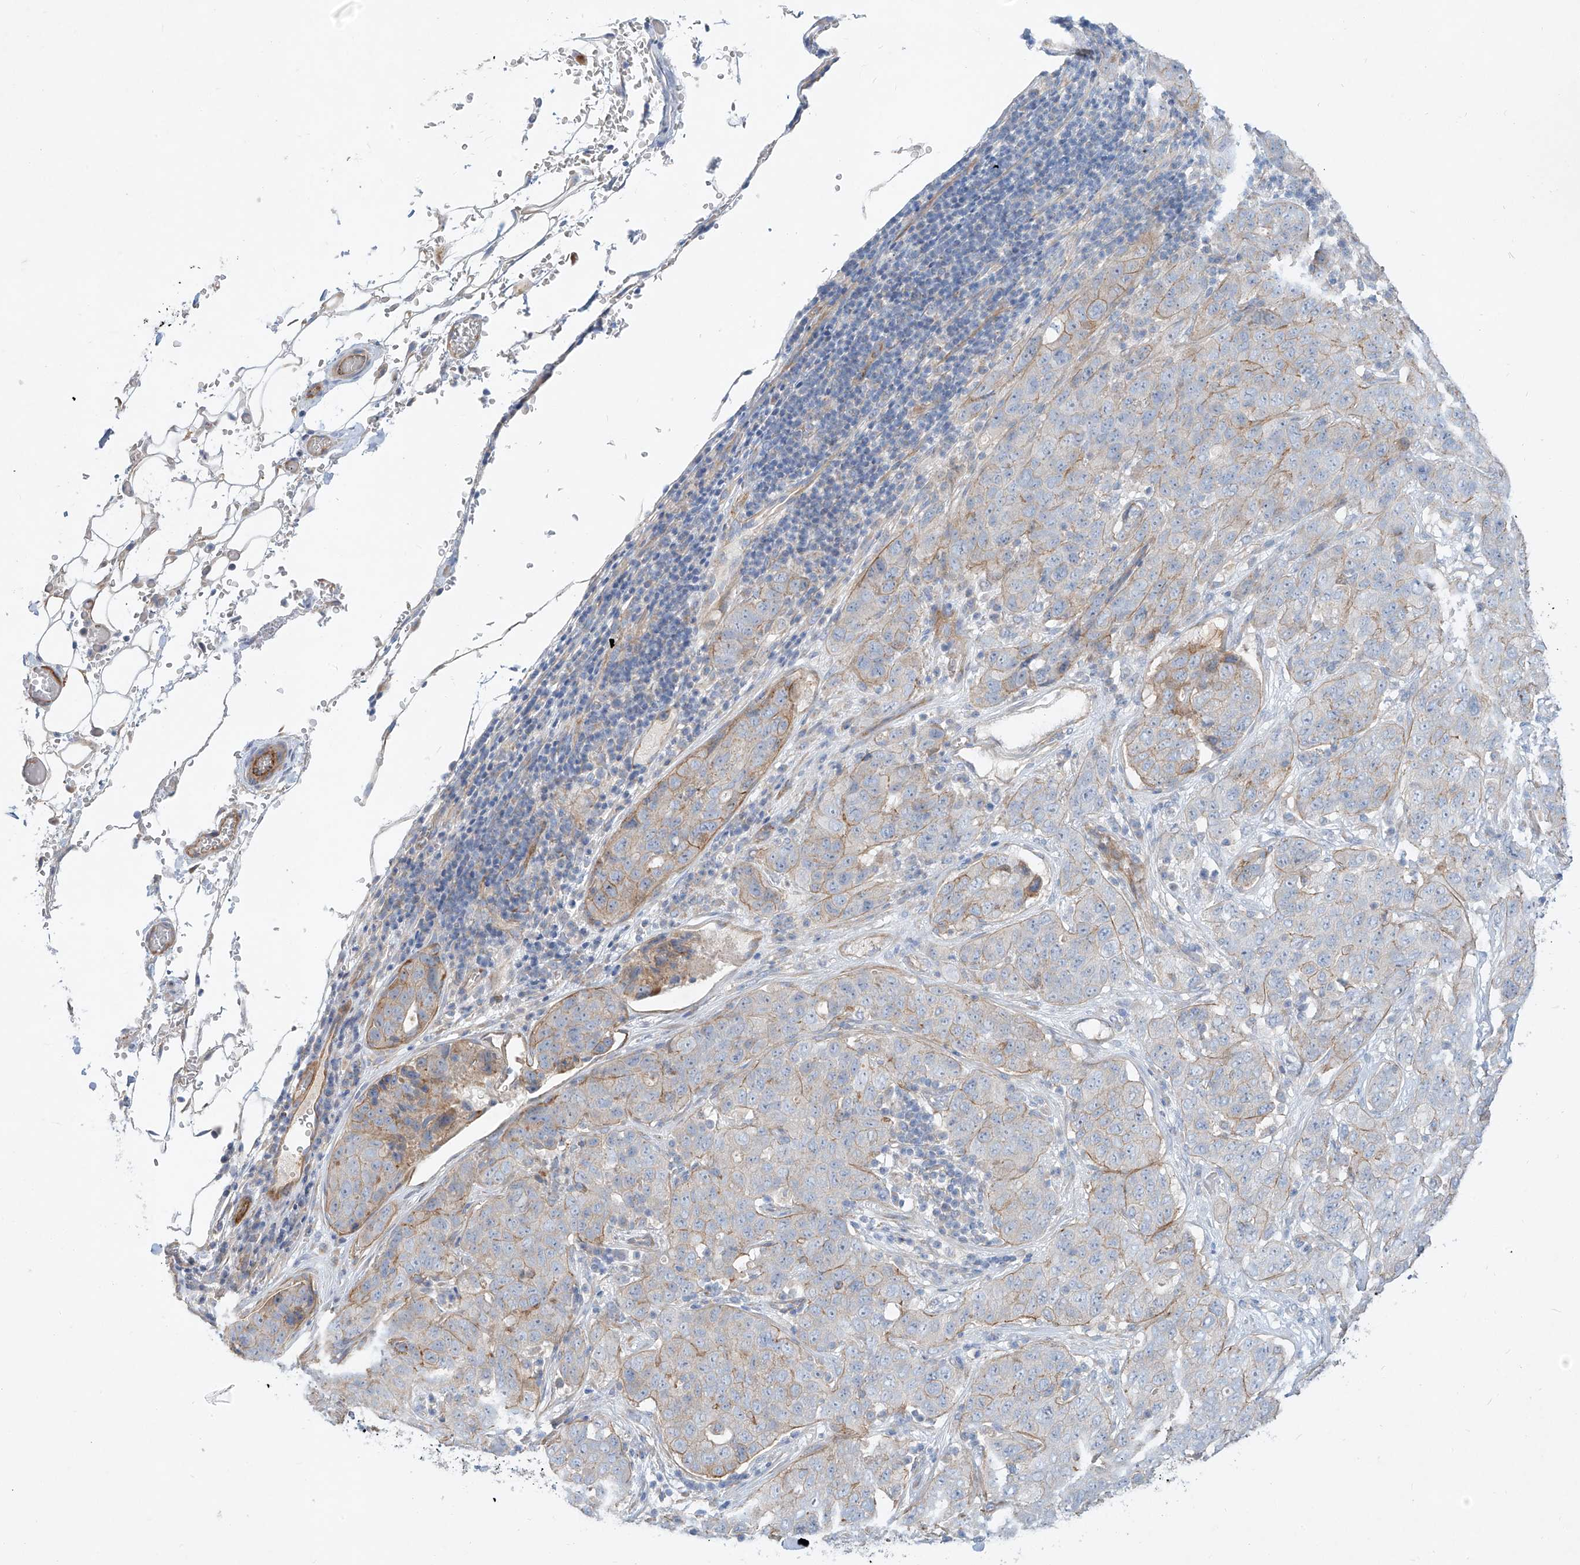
{"staining": {"intensity": "moderate", "quantity": "<25%", "location": "cytoplasmic/membranous"}, "tissue": "stomach cancer", "cell_type": "Tumor cells", "image_type": "cancer", "snomed": [{"axis": "morphology", "description": "Normal tissue, NOS"}, {"axis": "morphology", "description": "Adenocarcinoma, NOS"}, {"axis": "topography", "description": "Lymph node"}, {"axis": "topography", "description": "Stomach"}], "caption": "Stomach cancer tissue demonstrates moderate cytoplasmic/membranous staining in about <25% of tumor cells, visualized by immunohistochemistry.", "gene": "AJM1", "patient": {"sex": "male", "age": 48}}